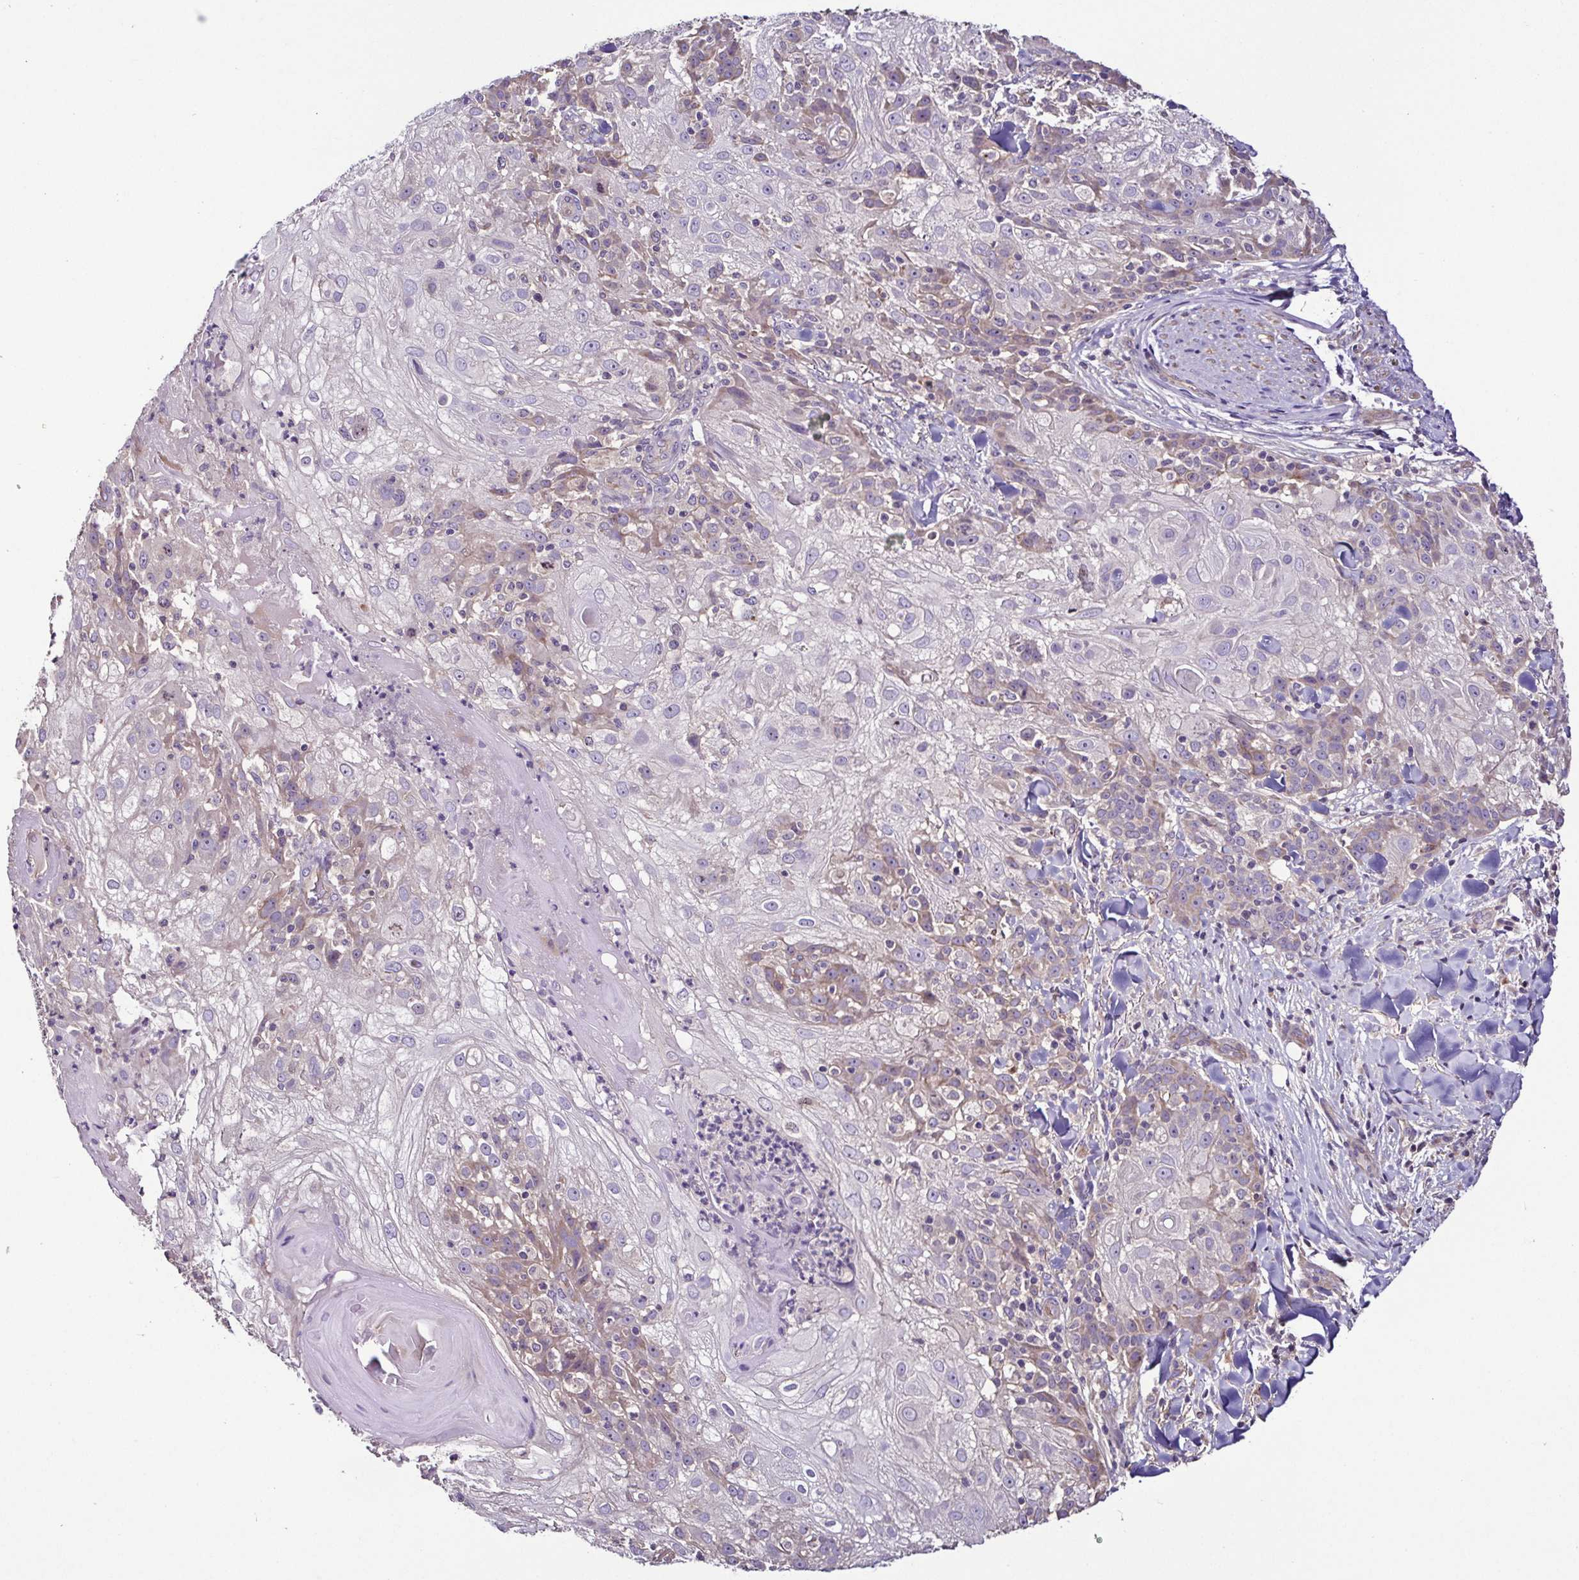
{"staining": {"intensity": "weak", "quantity": "<25%", "location": "cytoplasmic/membranous"}, "tissue": "skin cancer", "cell_type": "Tumor cells", "image_type": "cancer", "snomed": [{"axis": "morphology", "description": "Normal tissue, NOS"}, {"axis": "morphology", "description": "Squamous cell carcinoma, NOS"}, {"axis": "topography", "description": "Skin"}], "caption": "Immunohistochemistry photomicrograph of neoplastic tissue: squamous cell carcinoma (skin) stained with DAB (3,3'-diaminobenzidine) shows no significant protein expression in tumor cells. The staining is performed using DAB brown chromogen with nuclei counter-stained in using hematoxylin.", "gene": "LMOD2", "patient": {"sex": "female", "age": 83}}